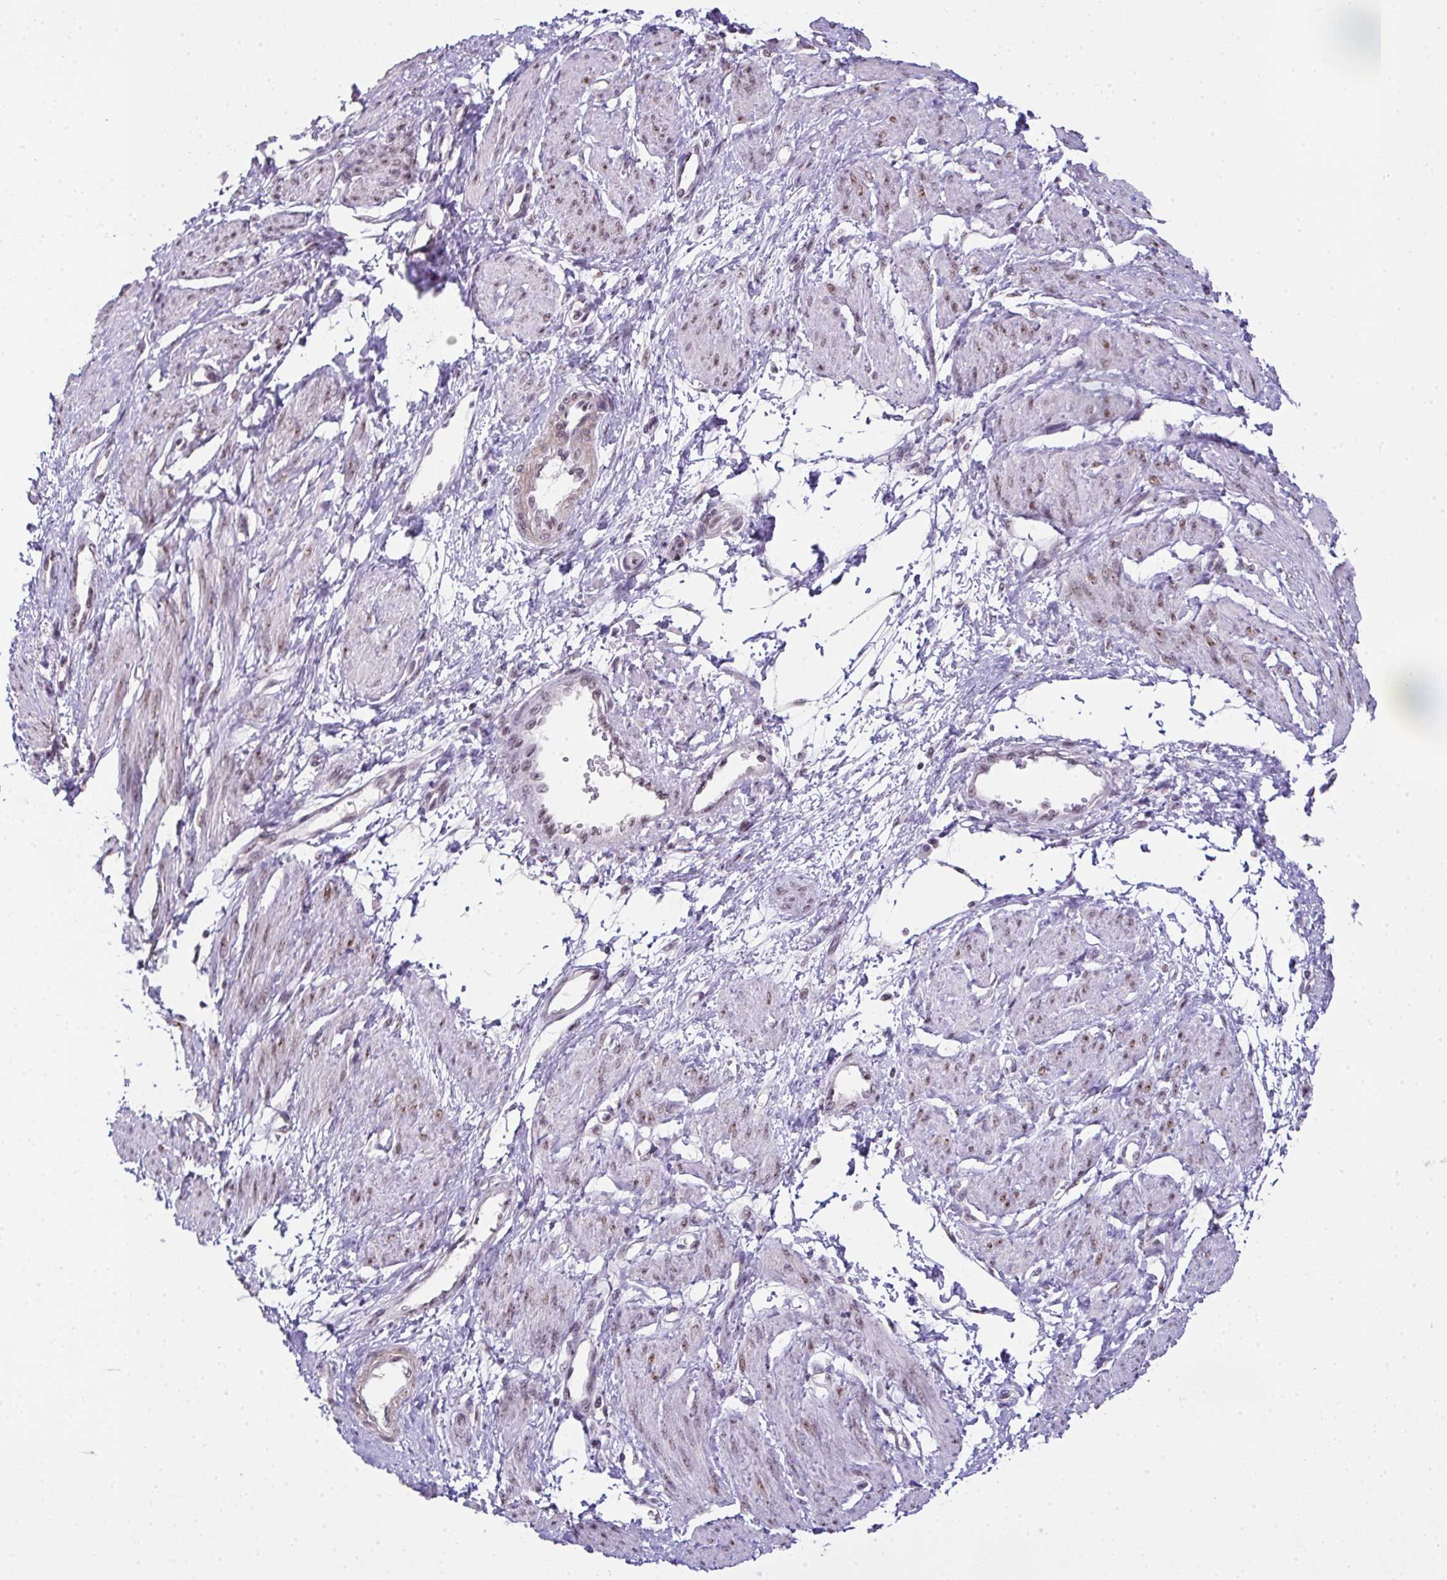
{"staining": {"intensity": "weak", "quantity": "25%-75%", "location": "nuclear"}, "tissue": "smooth muscle", "cell_type": "Smooth muscle cells", "image_type": "normal", "snomed": [{"axis": "morphology", "description": "Normal tissue, NOS"}, {"axis": "topography", "description": "Smooth muscle"}, {"axis": "topography", "description": "Uterus"}], "caption": "Protein expression analysis of unremarkable smooth muscle exhibits weak nuclear expression in approximately 25%-75% of smooth muscle cells. The protein of interest is shown in brown color, while the nuclei are stained blue.", "gene": "ZNF800", "patient": {"sex": "female", "age": 39}}